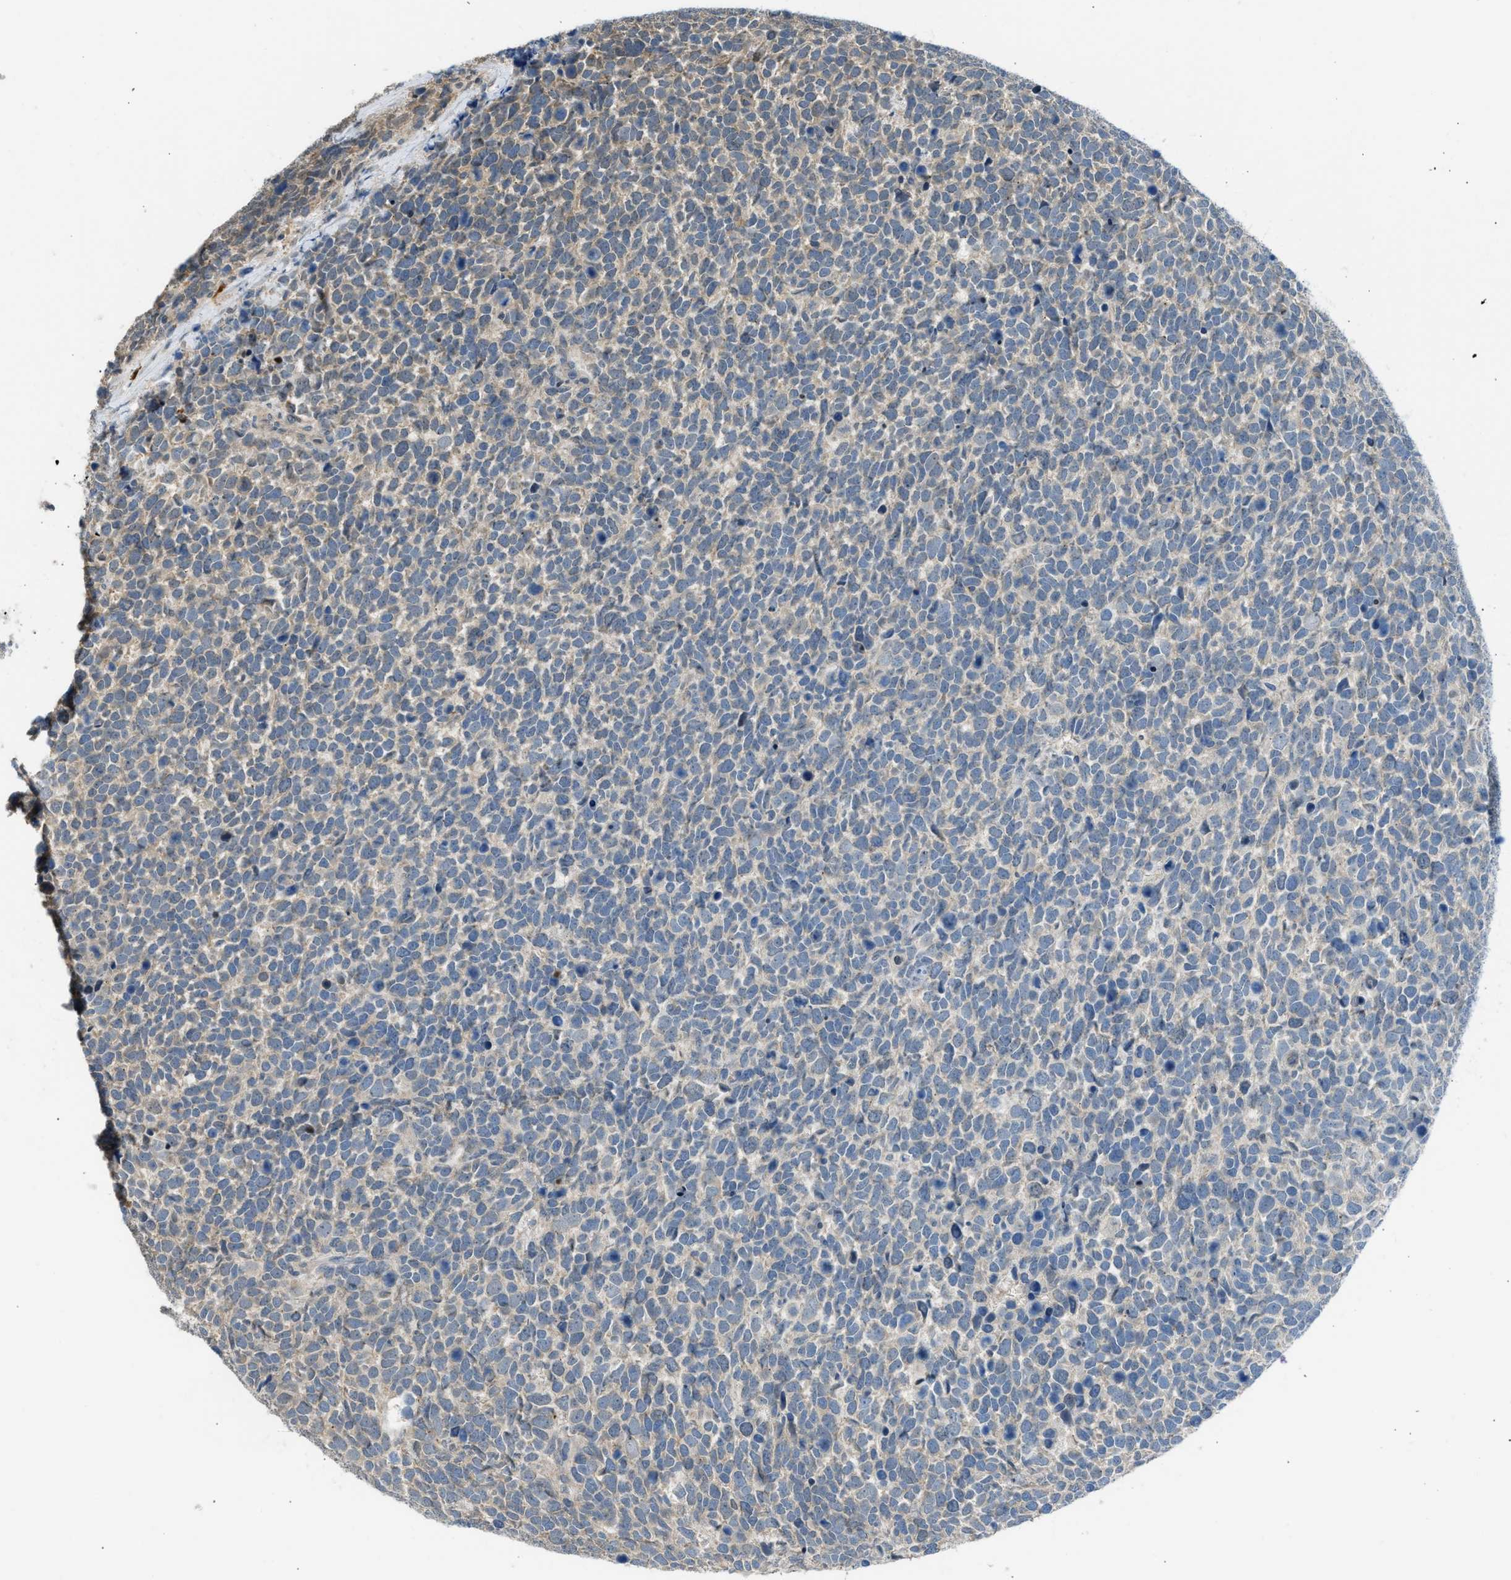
{"staining": {"intensity": "weak", "quantity": "<25%", "location": "cytoplasmic/membranous"}, "tissue": "urothelial cancer", "cell_type": "Tumor cells", "image_type": "cancer", "snomed": [{"axis": "morphology", "description": "Urothelial carcinoma, High grade"}, {"axis": "topography", "description": "Urinary bladder"}], "caption": "This is a histopathology image of immunohistochemistry (IHC) staining of urothelial cancer, which shows no positivity in tumor cells.", "gene": "TTBK2", "patient": {"sex": "female", "age": 82}}